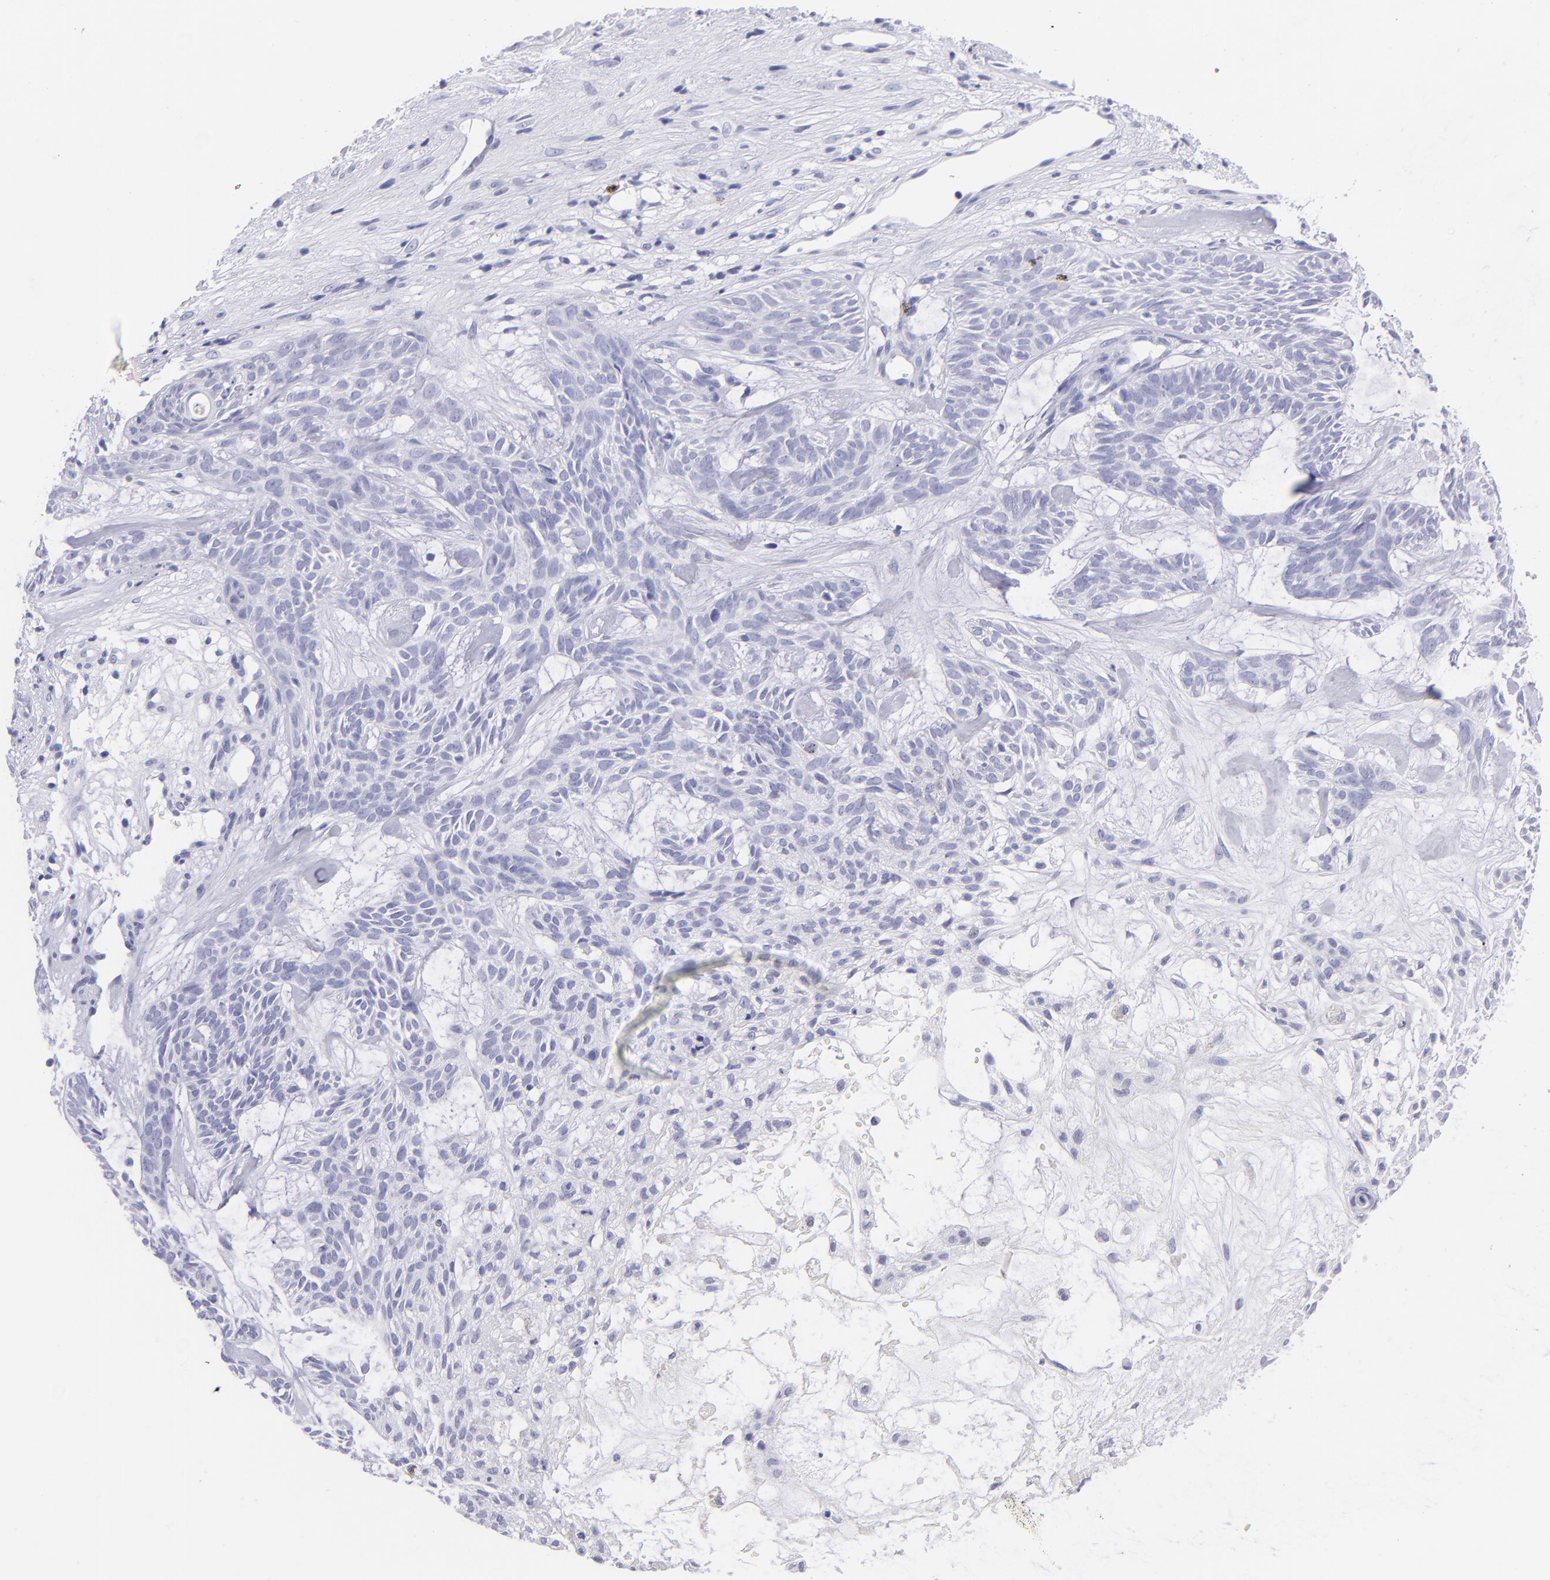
{"staining": {"intensity": "negative", "quantity": "none", "location": "none"}, "tissue": "skin cancer", "cell_type": "Tumor cells", "image_type": "cancer", "snomed": [{"axis": "morphology", "description": "Basal cell carcinoma"}, {"axis": "topography", "description": "Skin"}], "caption": "Immunohistochemistry (IHC) micrograph of human basal cell carcinoma (skin) stained for a protein (brown), which demonstrates no expression in tumor cells.", "gene": "PIP", "patient": {"sex": "male", "age": 75}}